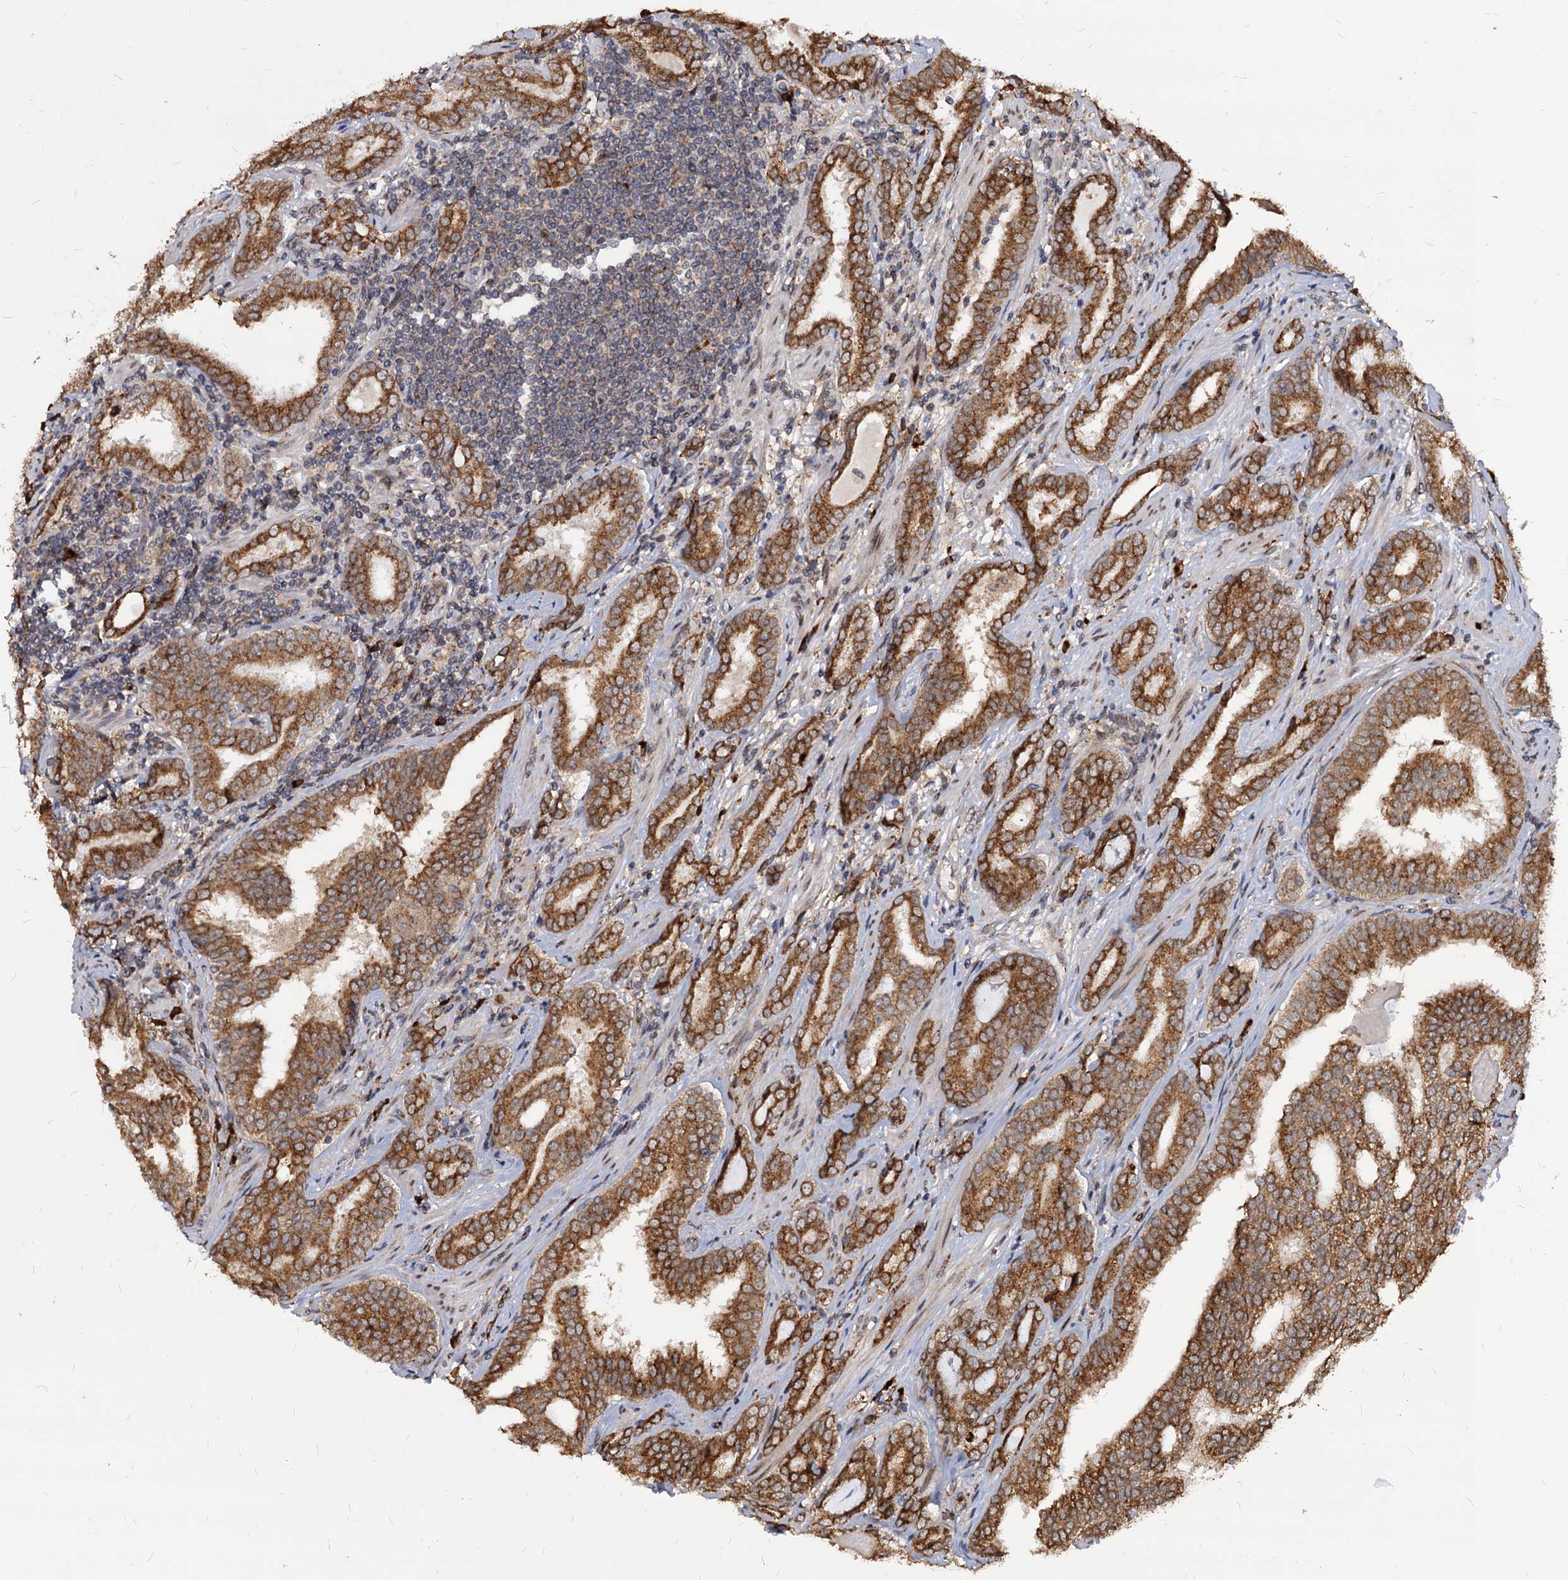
{"staining": {"intensity": "moderate", "quantity": ">75%", "location": "cytoplasmic/membranous"}, "tissue": "prostate cancer", "cell_type": "Tumor cells", "image_type": "cancer", "snomed": [{"axis": "morphology", "description": "Adenocarcinoma, High grade"}, {"axis": "topography", "description": "Prostate"}], "caption": "High-grade adenocarcinoma (prostate) stained with a brown dye exhibits moderate cytoplasmic/membranous positive positivity in approximately >75% of tumor cells.", "gene": "SAAL1", "patient": {"sex": "male", "age": 63}}